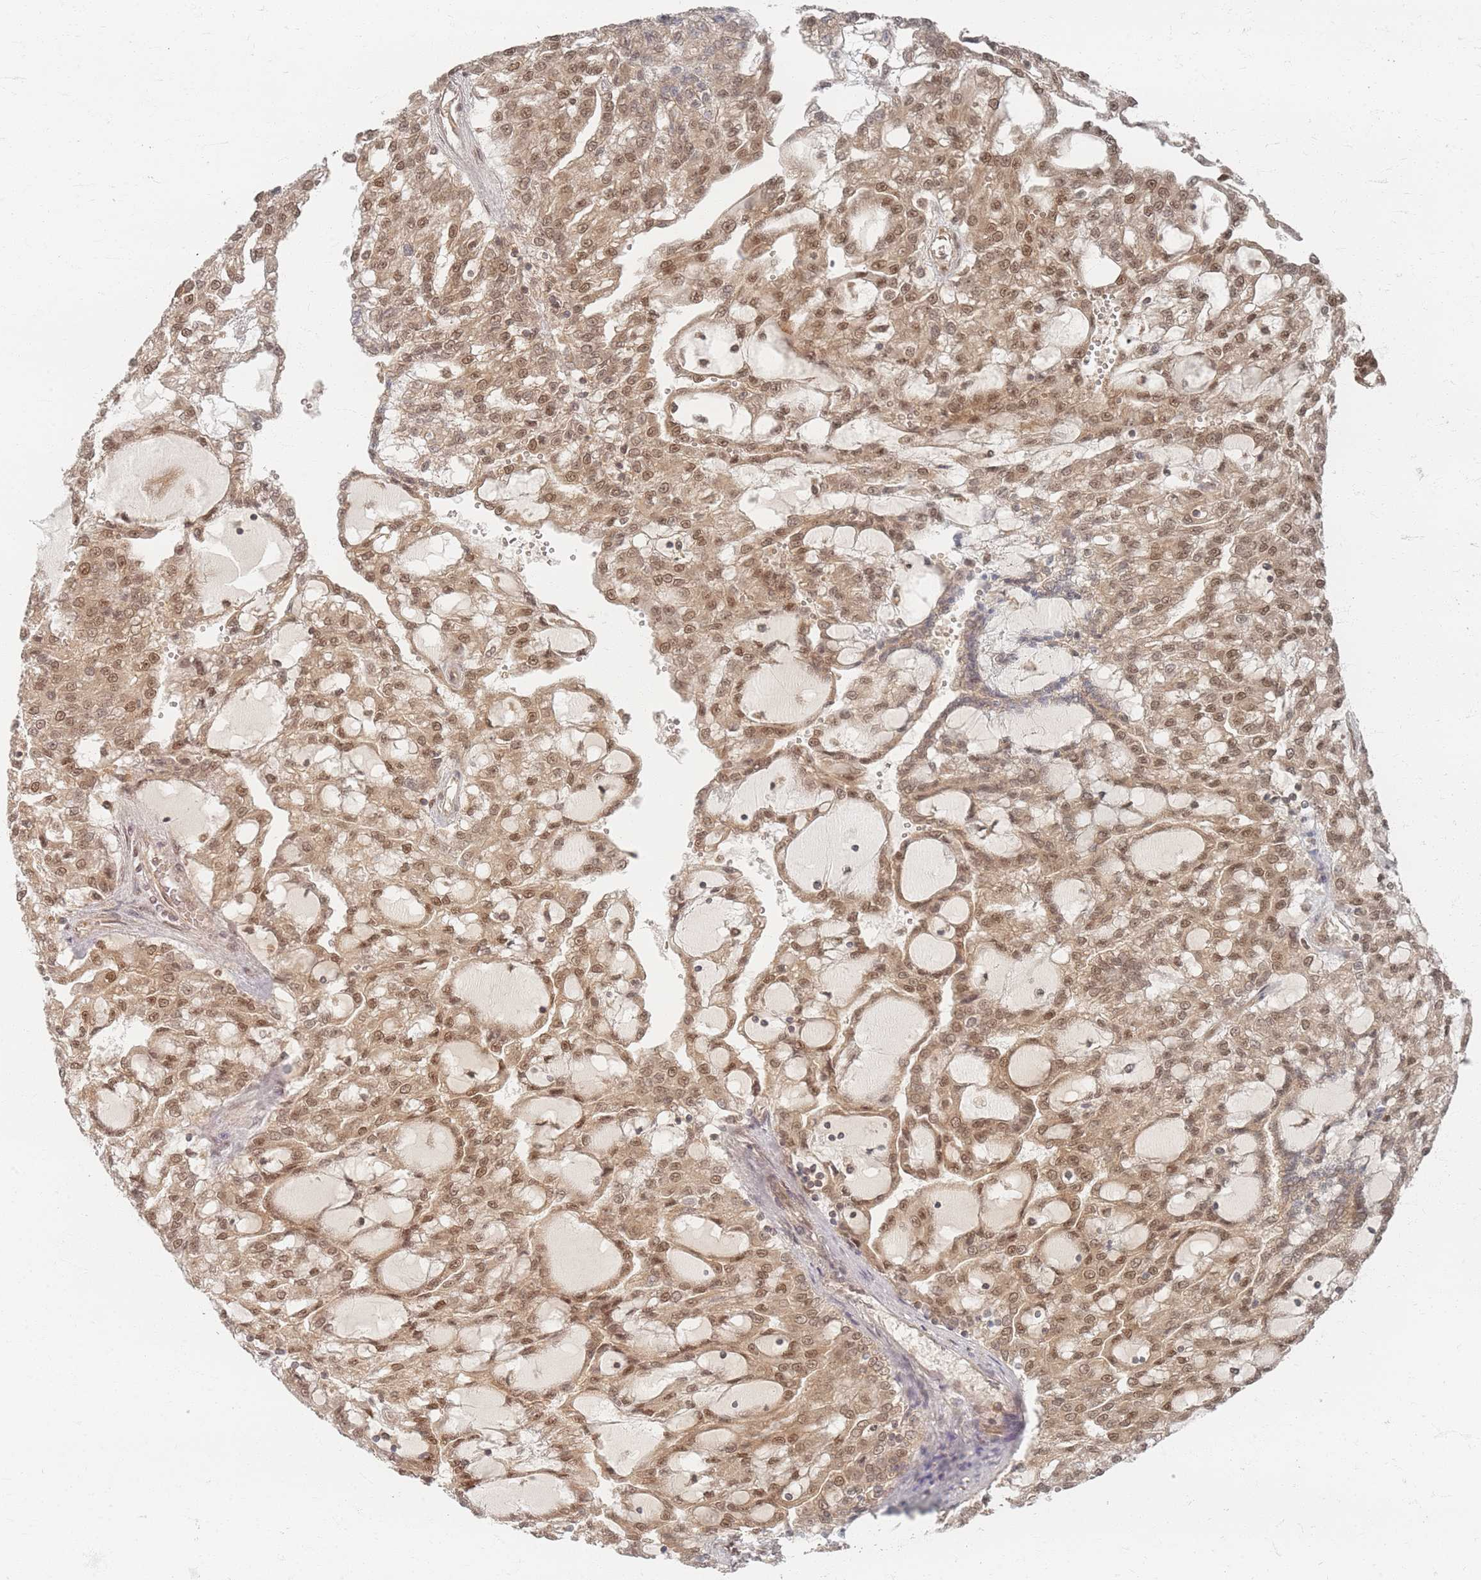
{"staining": {"intensity": "moderate", "quantity": ">75%", "location": "cytoplasmic/membranous,nuclear"}, "tissue": "renal cancer", "cell_type": "Tumor cells", "image_type": "cancer", "snomed": [{"axis": "morphology", "description": "Adenocarcinoma, NOS"}, {"axis": "topography", "description": "Kidney"}], "caption": "This photomicrograph displays immunohistochemistry staining of human renal adenocarcinoma, with medium moderate cytoplasmic/membranous and nuclear staining in approximately >75% of tumor cells.", "gene": "PSMD9", "patient": {"sex": "male", "age": 63}}